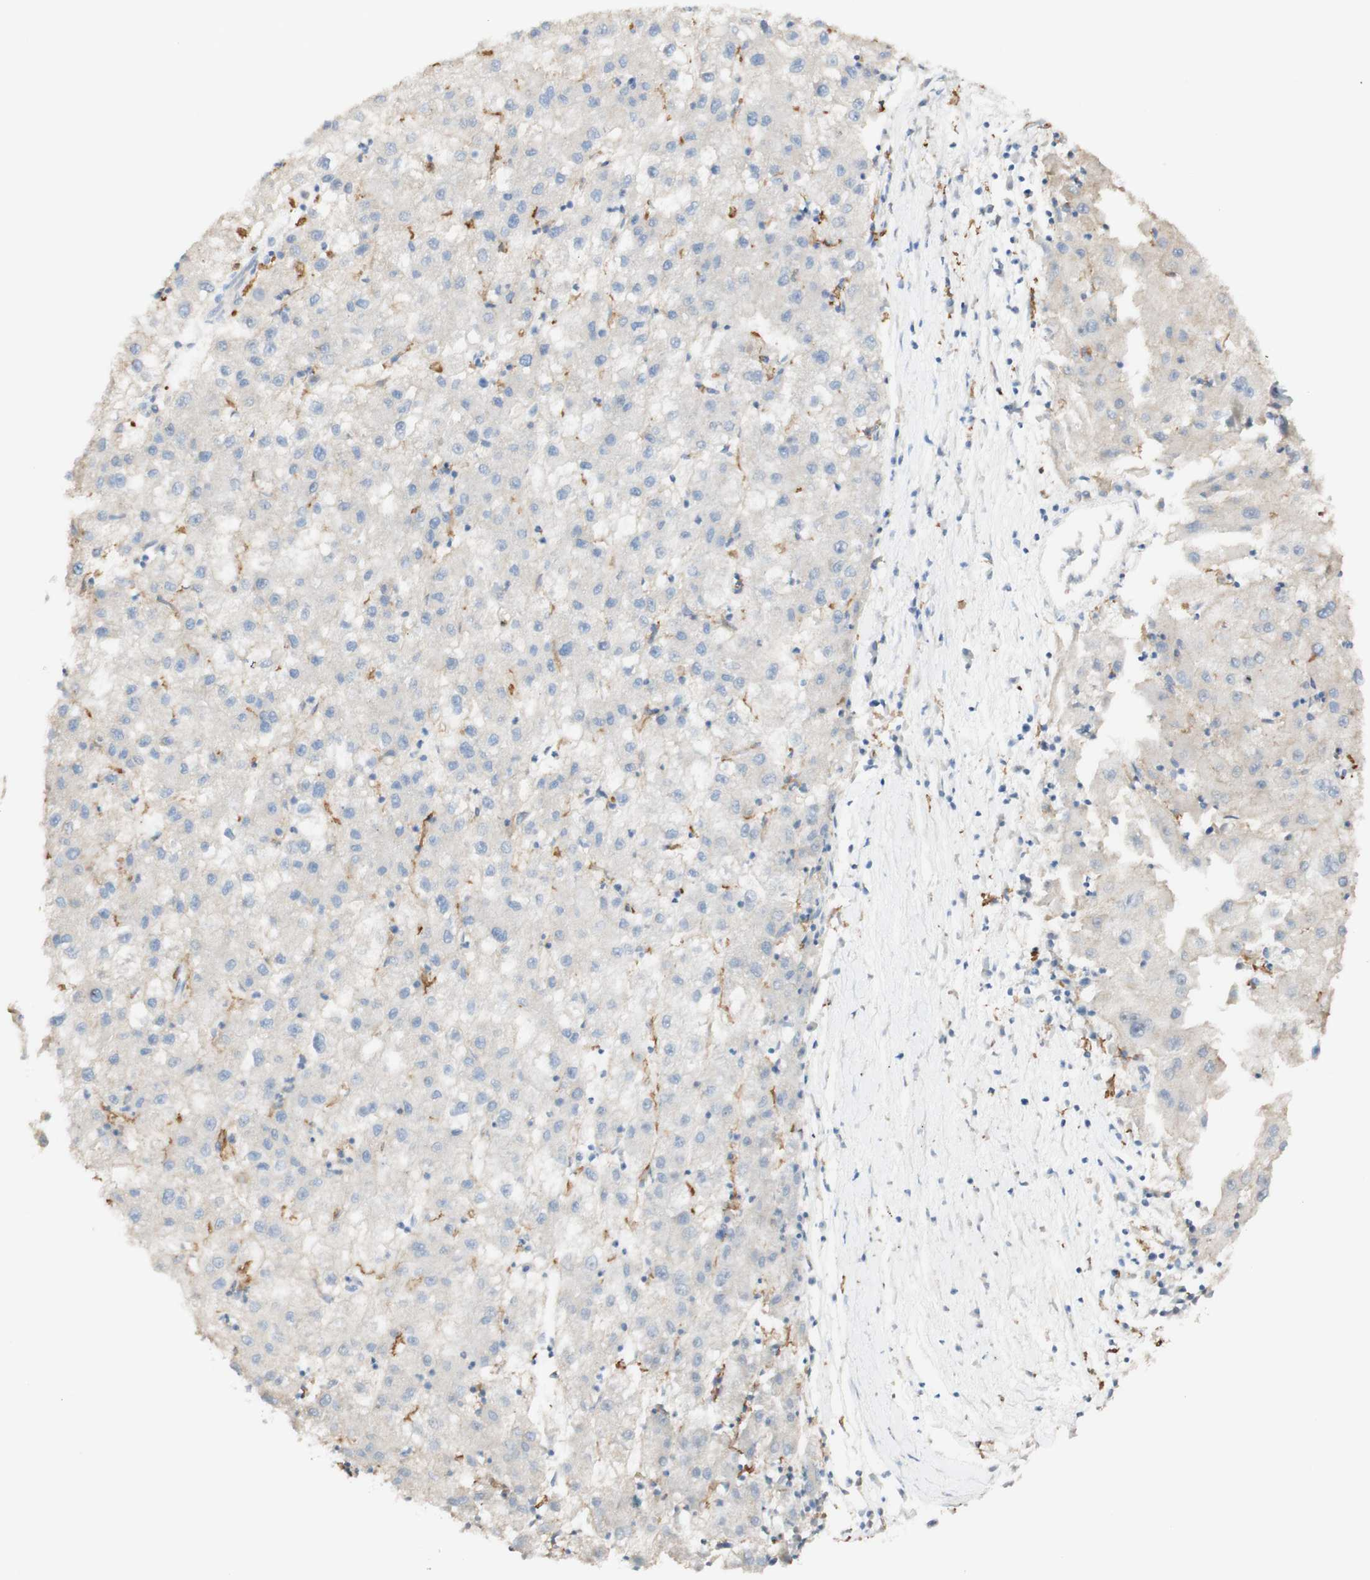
{"staining": {"intensity": "weak", "quantity": "<25%", "location": "cytoplasmic/membranous"}, "tissue": "liver cancer", "cell_type": "Tumor cells", "image_type": "cancer", "snomed": [{"axis": "morphology", "description": "Carcinoma, Hepatocellular, NOS"}, {"axis": "topography", "description": "Liver"}], "caption": "Human liver cancer stained for a protein using IHC displays no staining in tumor cells.", "gene": "FCGRT", "patient": {"sex": "male", "age": 72}}